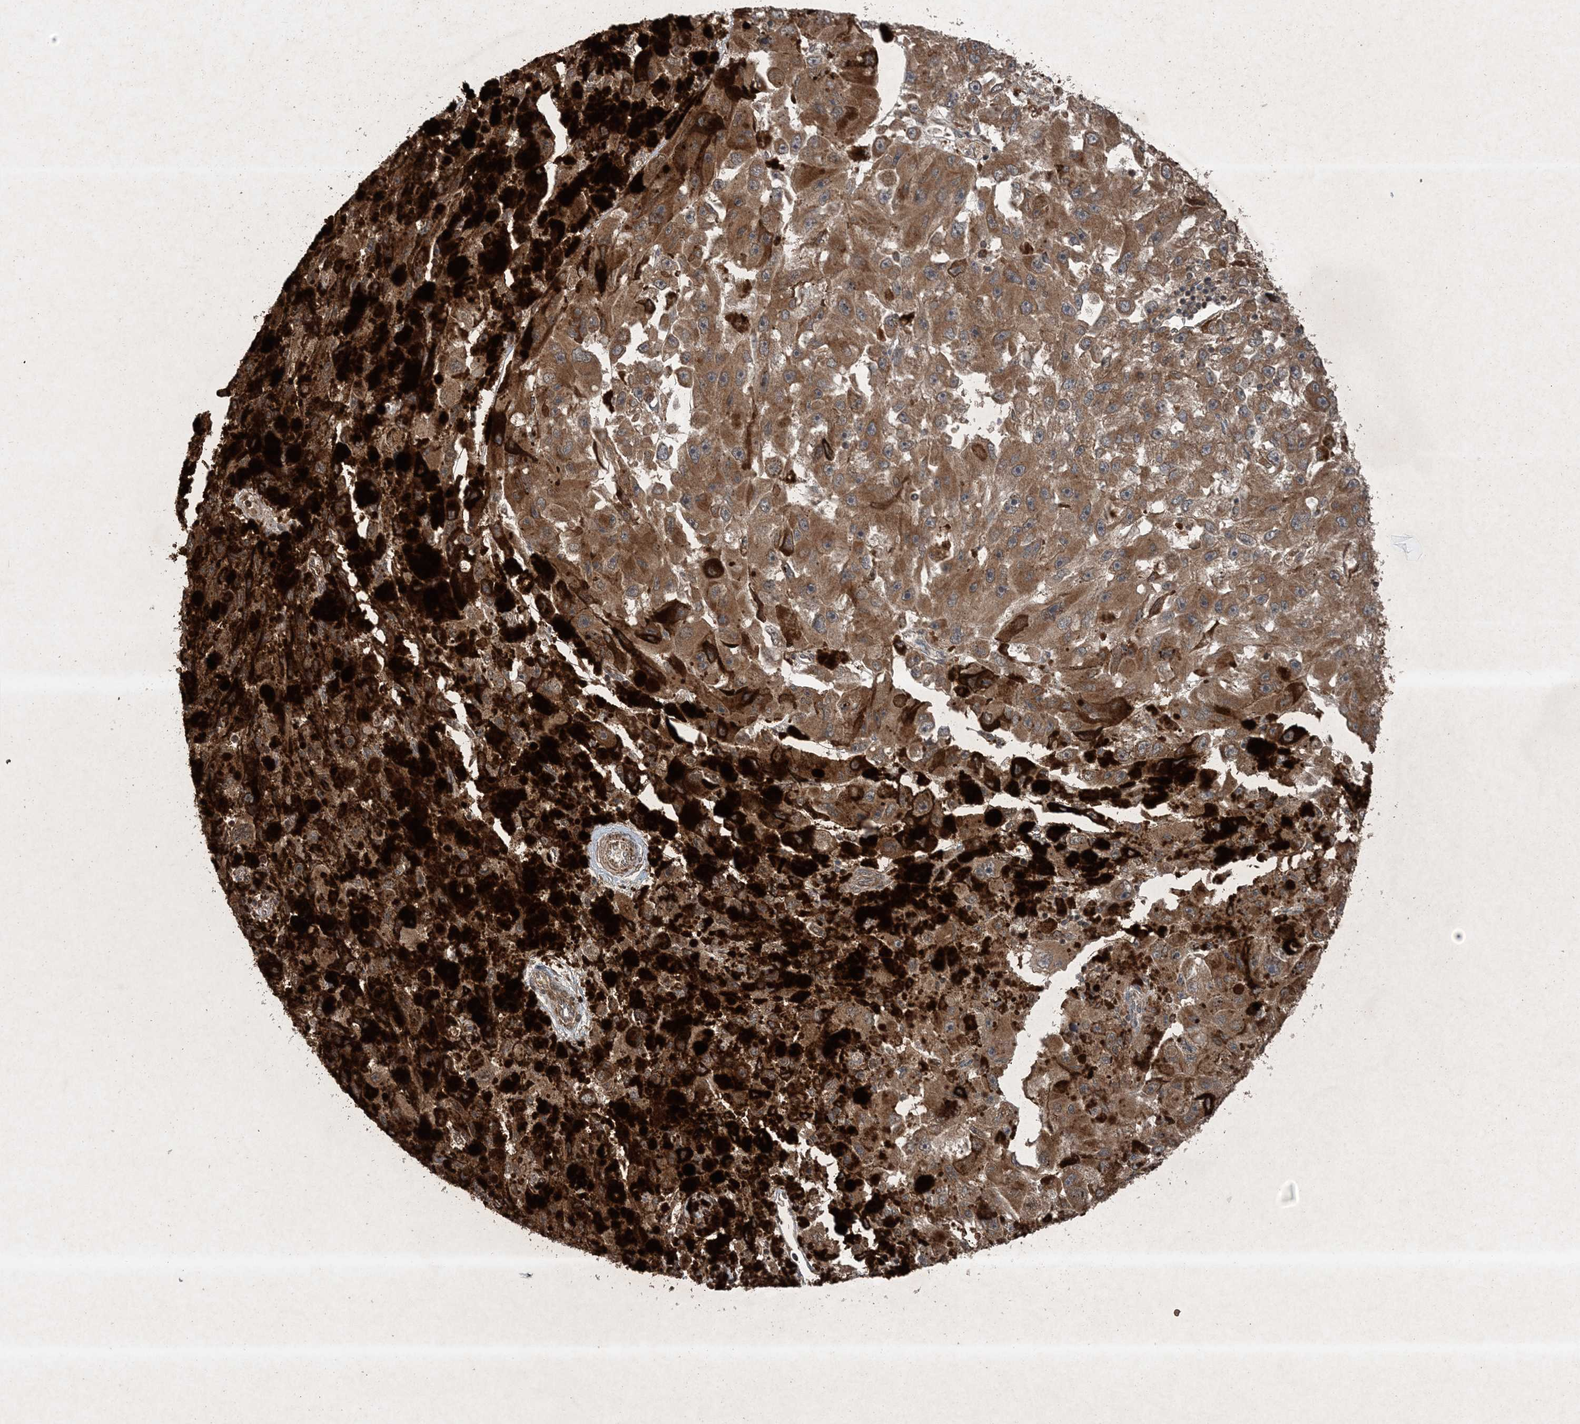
{"staining": {"intensity": "moderate", "quantity": ">75%", "location": "cytoplasmic/membranous"}, "tissue": "melanoma", "cell_type": "Tumor cells", "image_type": "cancer", "snomed": [{"axis": "morphology", "description": "Malignant melanoma, NOS"}, {"axis": "topography", "description": "Skin"}], "caption": "This is an image of immunohistochemistry staining of malignant melanoma, which shows moderate positivity in the cytoplasmic/membranous of tumor cells.", "gene": "GNG5", "patient": {"sex": "female", "age": 104}}